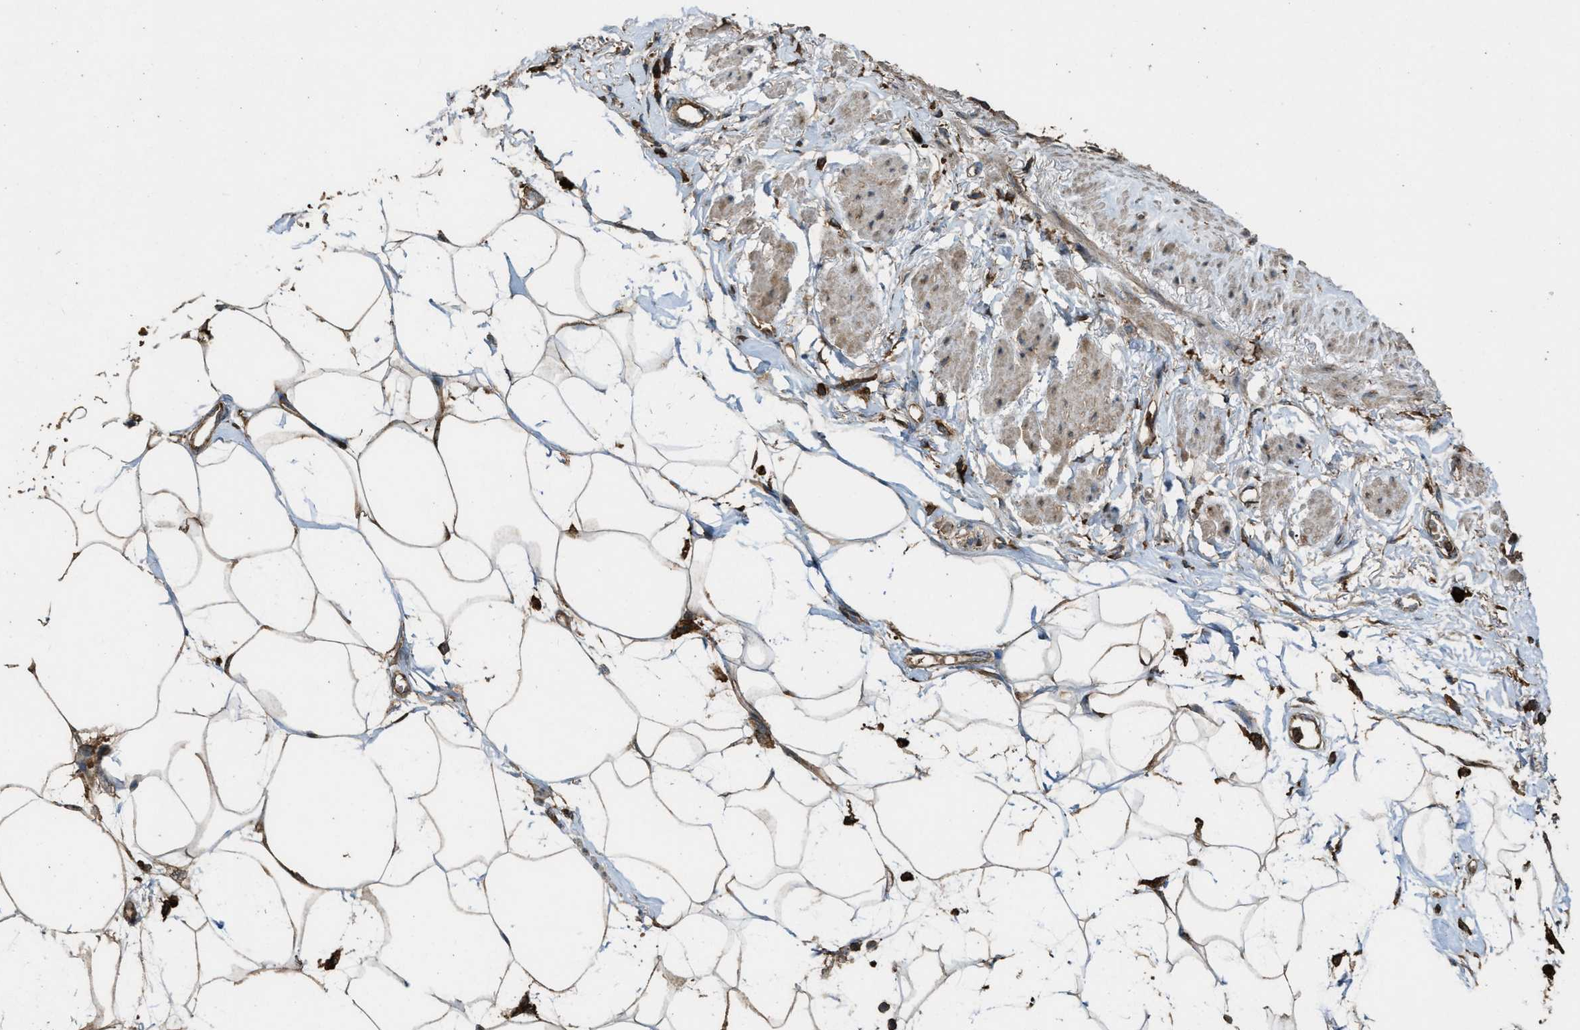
{"staining": {"intensity": "moderate", "quantity": ">75%", "location": "cytoplasmic/membranous"}, "tissue": "adipose tissue", "cell_type": "Adipocytes", "image_type": "normal", "snomed": [{"axis": "morphology", "description": "Normal tissue, NOS"}, {"axis": "morphology", "description": "Adenocarcinoma, NOS"}, {"axis": "topography", "description": "Duodenum"}, {"axis": "topography", "description": "Peripheral nerve tissue"}], "caption": "The immunohistochemical stain highlights moderate cytoplasmic/membranous positivity in adipocytes of normal adipose tissue.", "gene": "MAP3K8", "patient": {"sex": "female", "age": 60}}